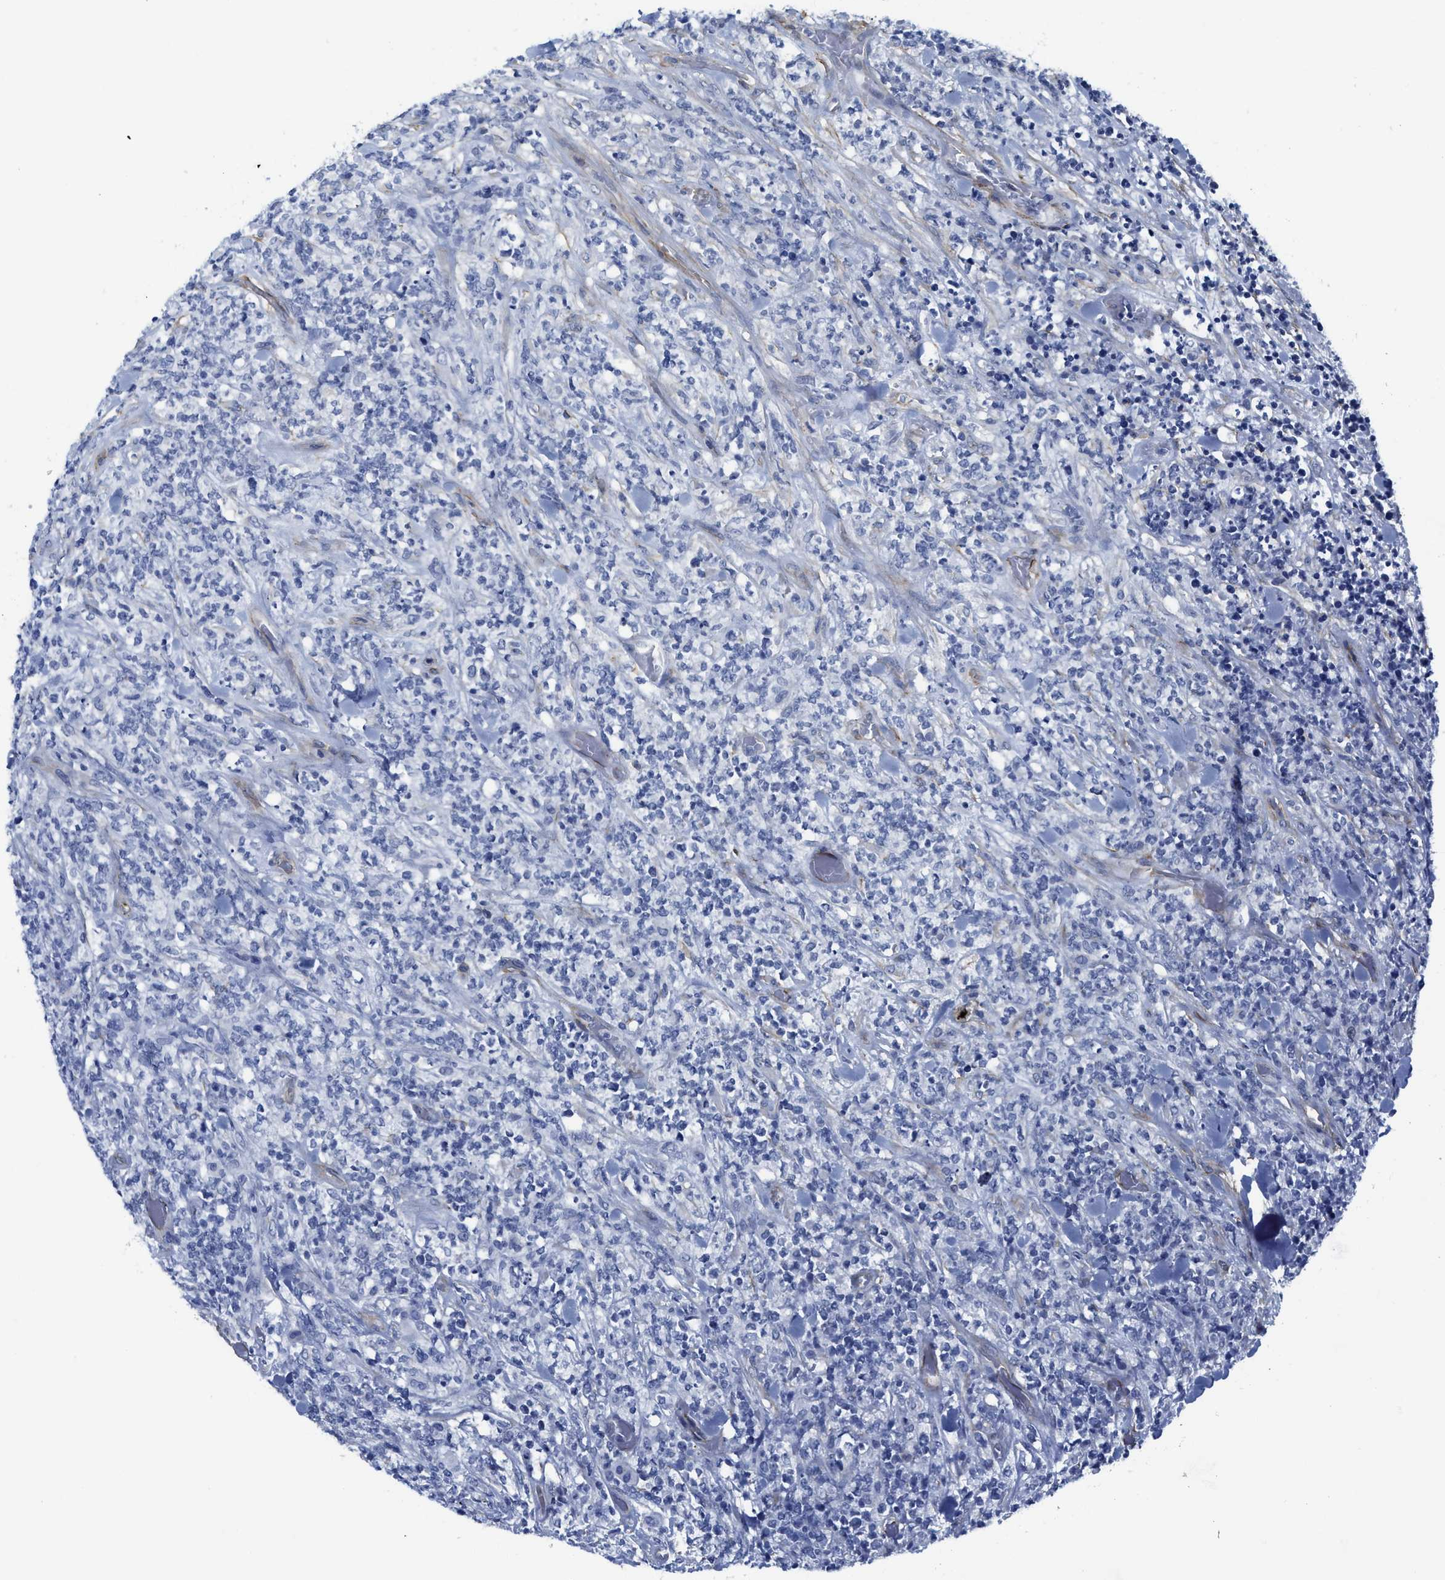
{"staining": {"intensity": "negative", "quantity": "none", "location": "none"}, "tissue": "lymphoma", "cell_type": "Tumor cells", "image_type": "cancer", "snomed": [{"axis": "morphology", "description": "Malignant lymphoma, non-Hodgkin's type, High grade"}, {"axis": "topography", "description": "Soft tissue"}], "caption": "Tumor cells show no significant protein expression in lymphoma.", "gene": "TUB", "patient": {"sex": "male", "age": 18}}